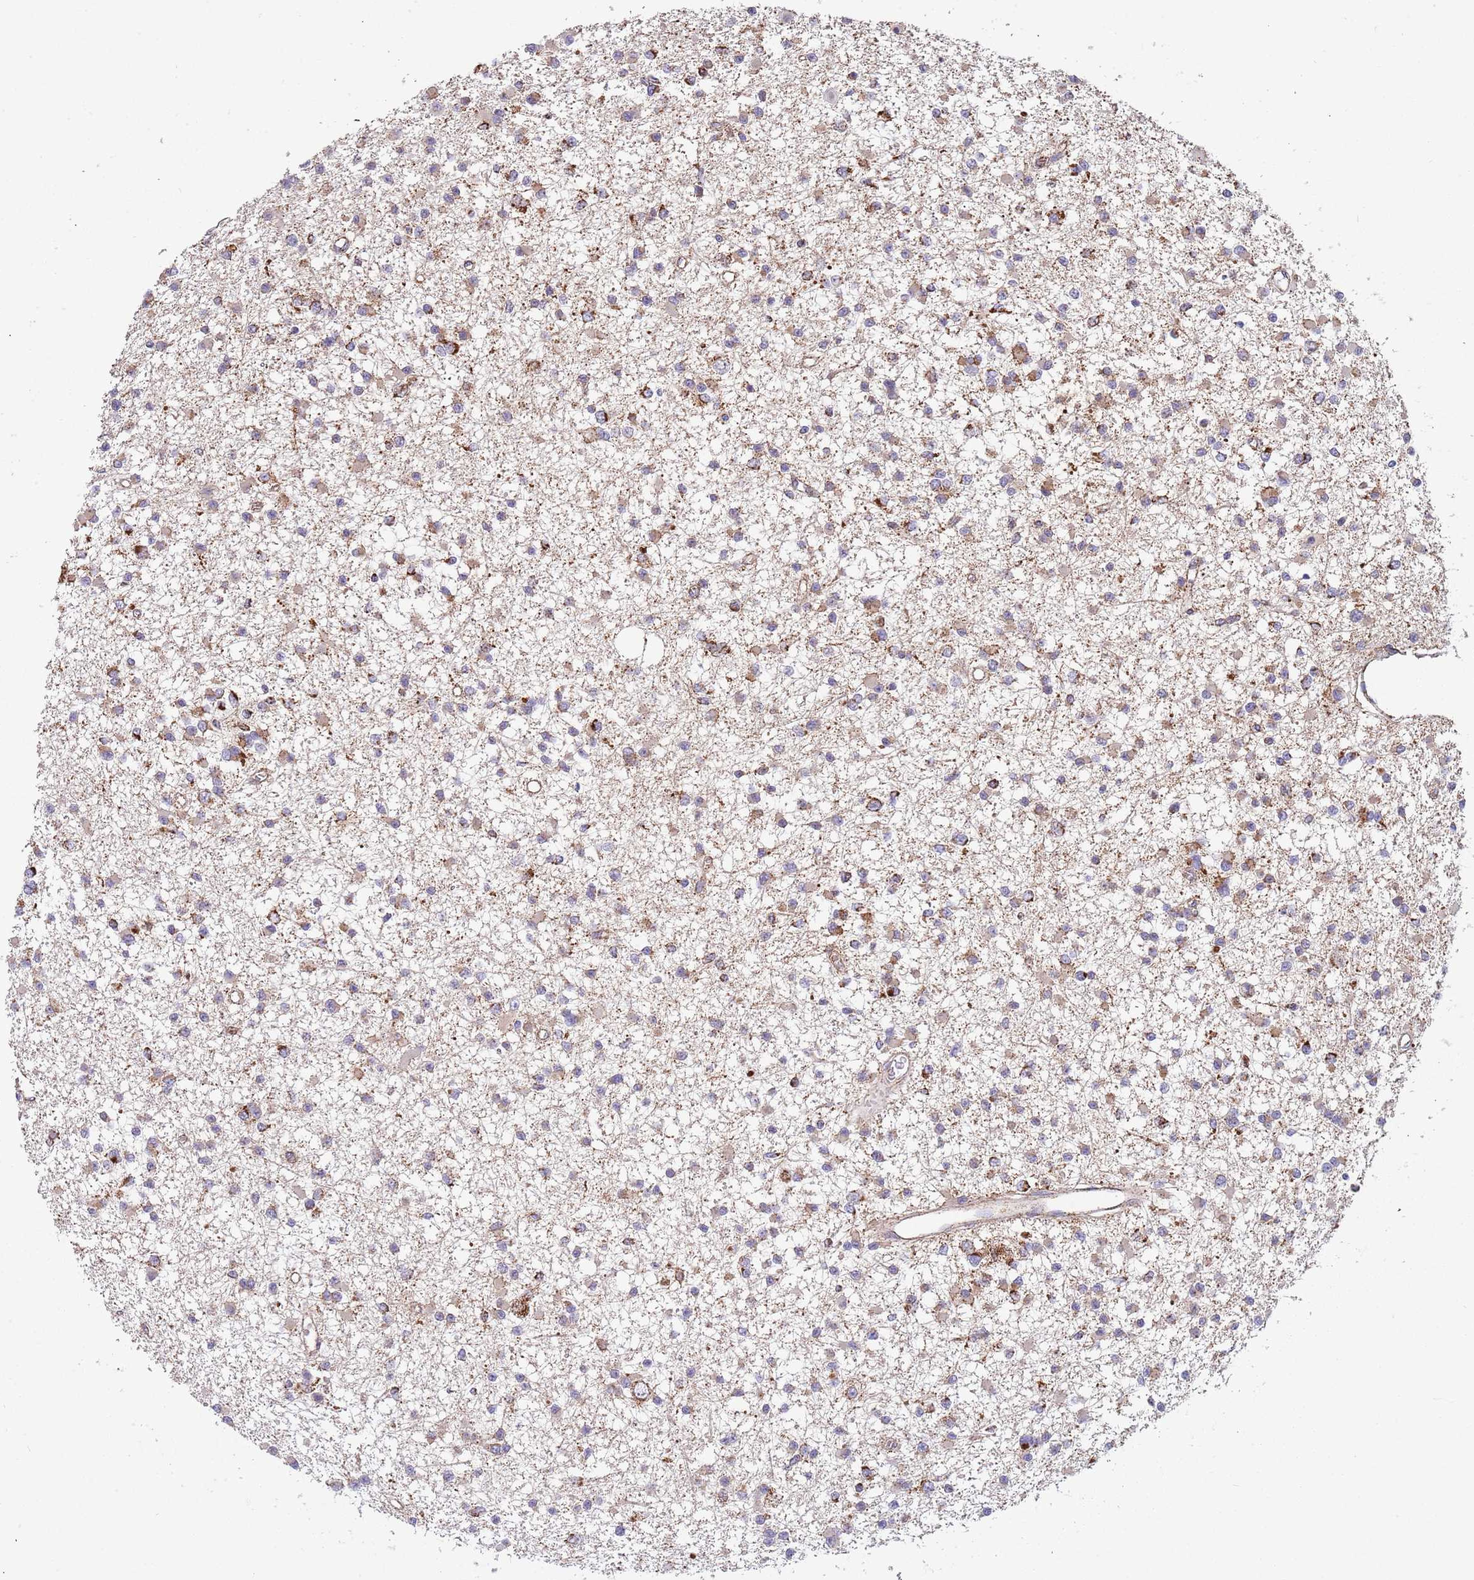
{"staining": {"intensity": "moderate", "quantity": ">75%", "location": "cytoplasmic/membranous"}, "tissue": "glioma", "cell_type": "Tumor cells", "image_type": "cancer", "snomed": [{"axis": "morphology", "description": "Glioma, malignant, Low grade"}, {"axis": "topography", "description": "Brain"}], "caption": "Moderate cytoplasmic/membranous protein staining is present in about >75% of tumor cells in glioma.", "gene": "VPS16", "patient": {"sex": "female", "age": 22}}